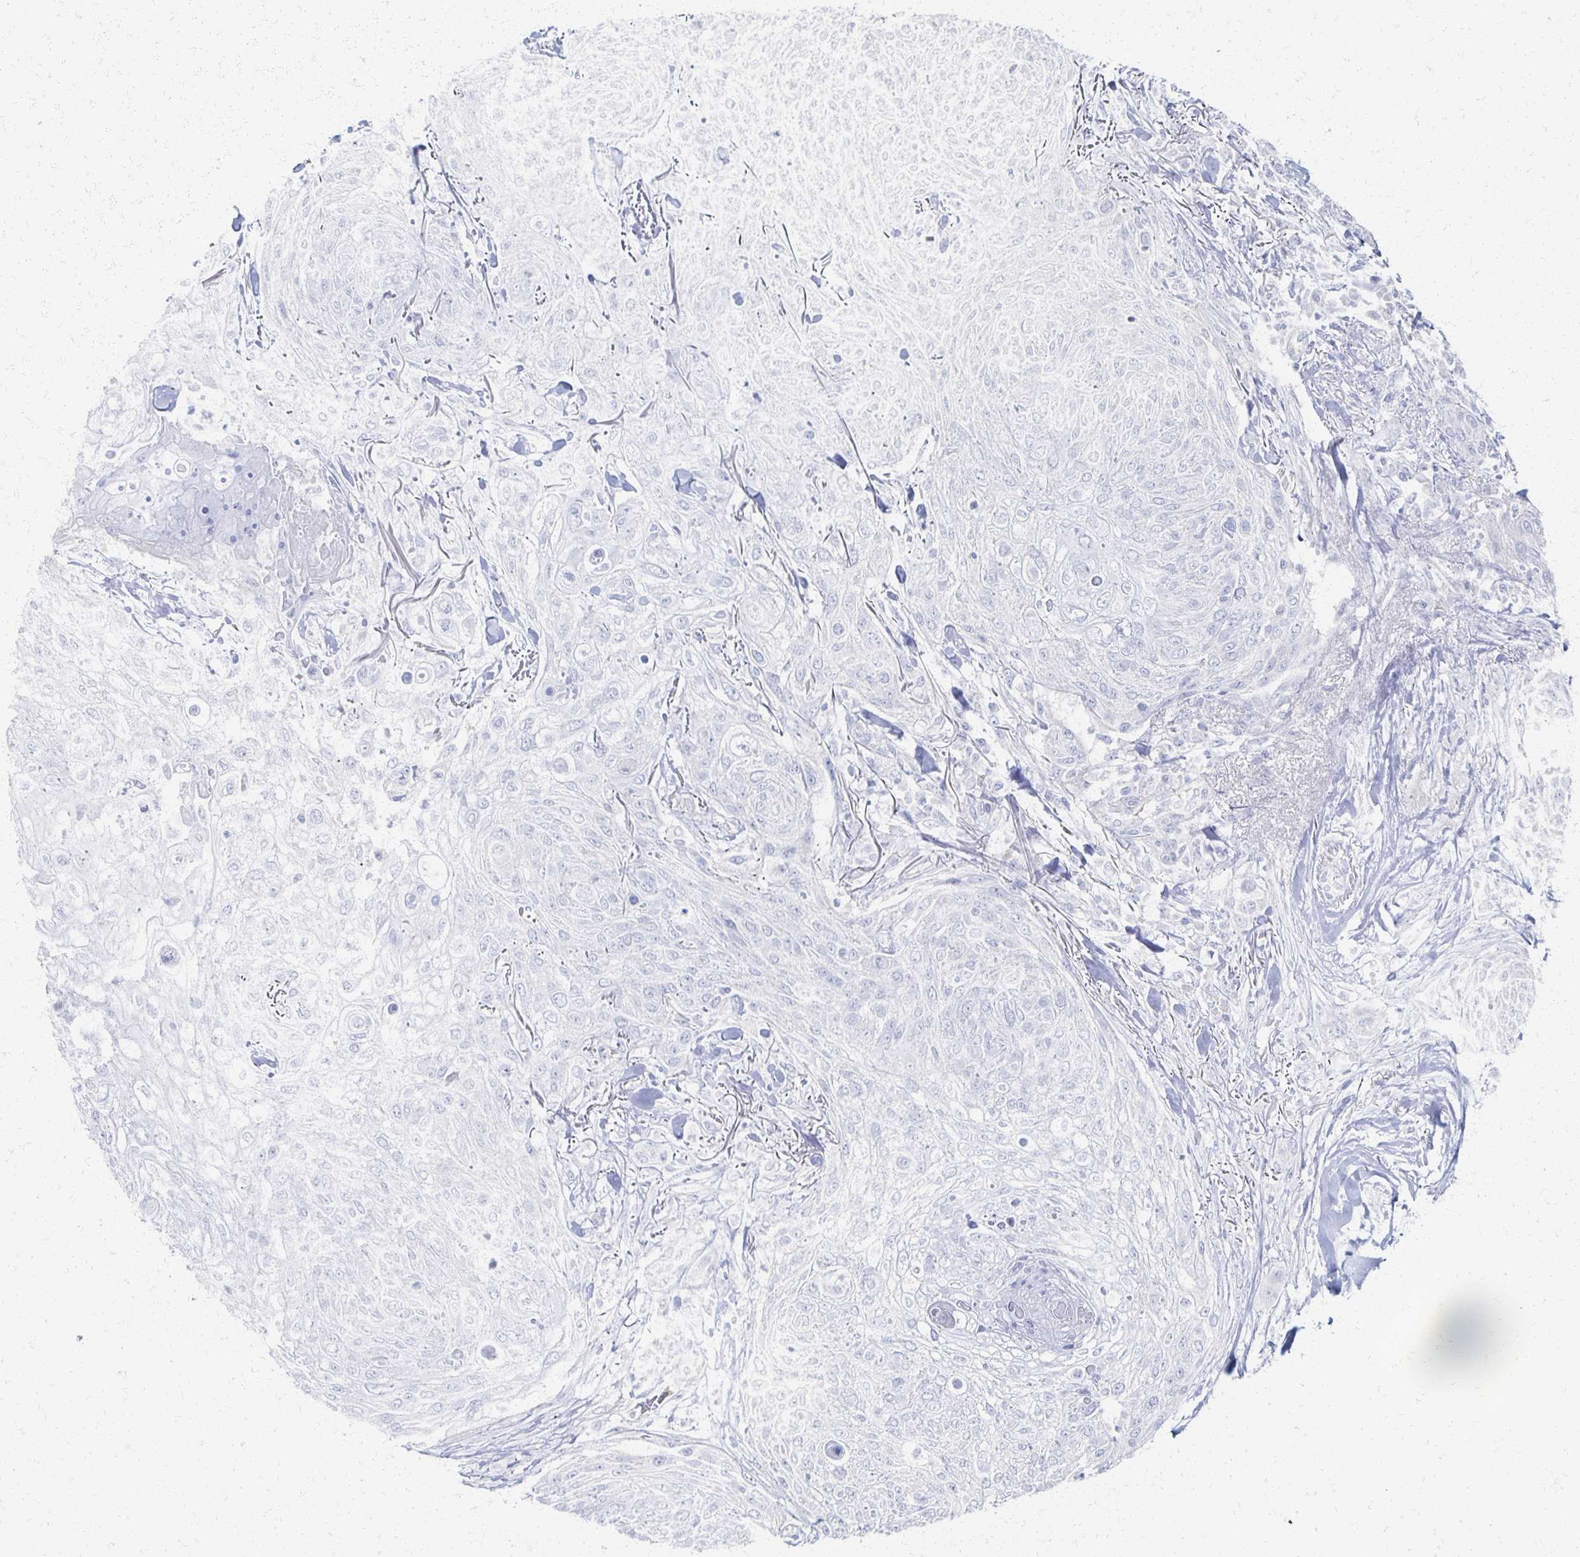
{"staining": {"intensity": "negative", "quantity": "none", "location": "none"}, "tissue": "skin cancer", "cell_type": "Tumor cells", "image_type": "cancer", "snomed": [{"axis": "morphology", "description": "Squamous cell carcinoma, NOS"}, {"axis": "topography", "description": "Skin"}], "caption": "There is no significant expression in tumor cells of squamous cell carcinoma (skin). Brightfield microscopy of IHC stained with DAB (brown) and hematoxylin (blue), captured at high magnification.", "gene": "PRR20A", "patient": {"sex": "female", "age": 87}}